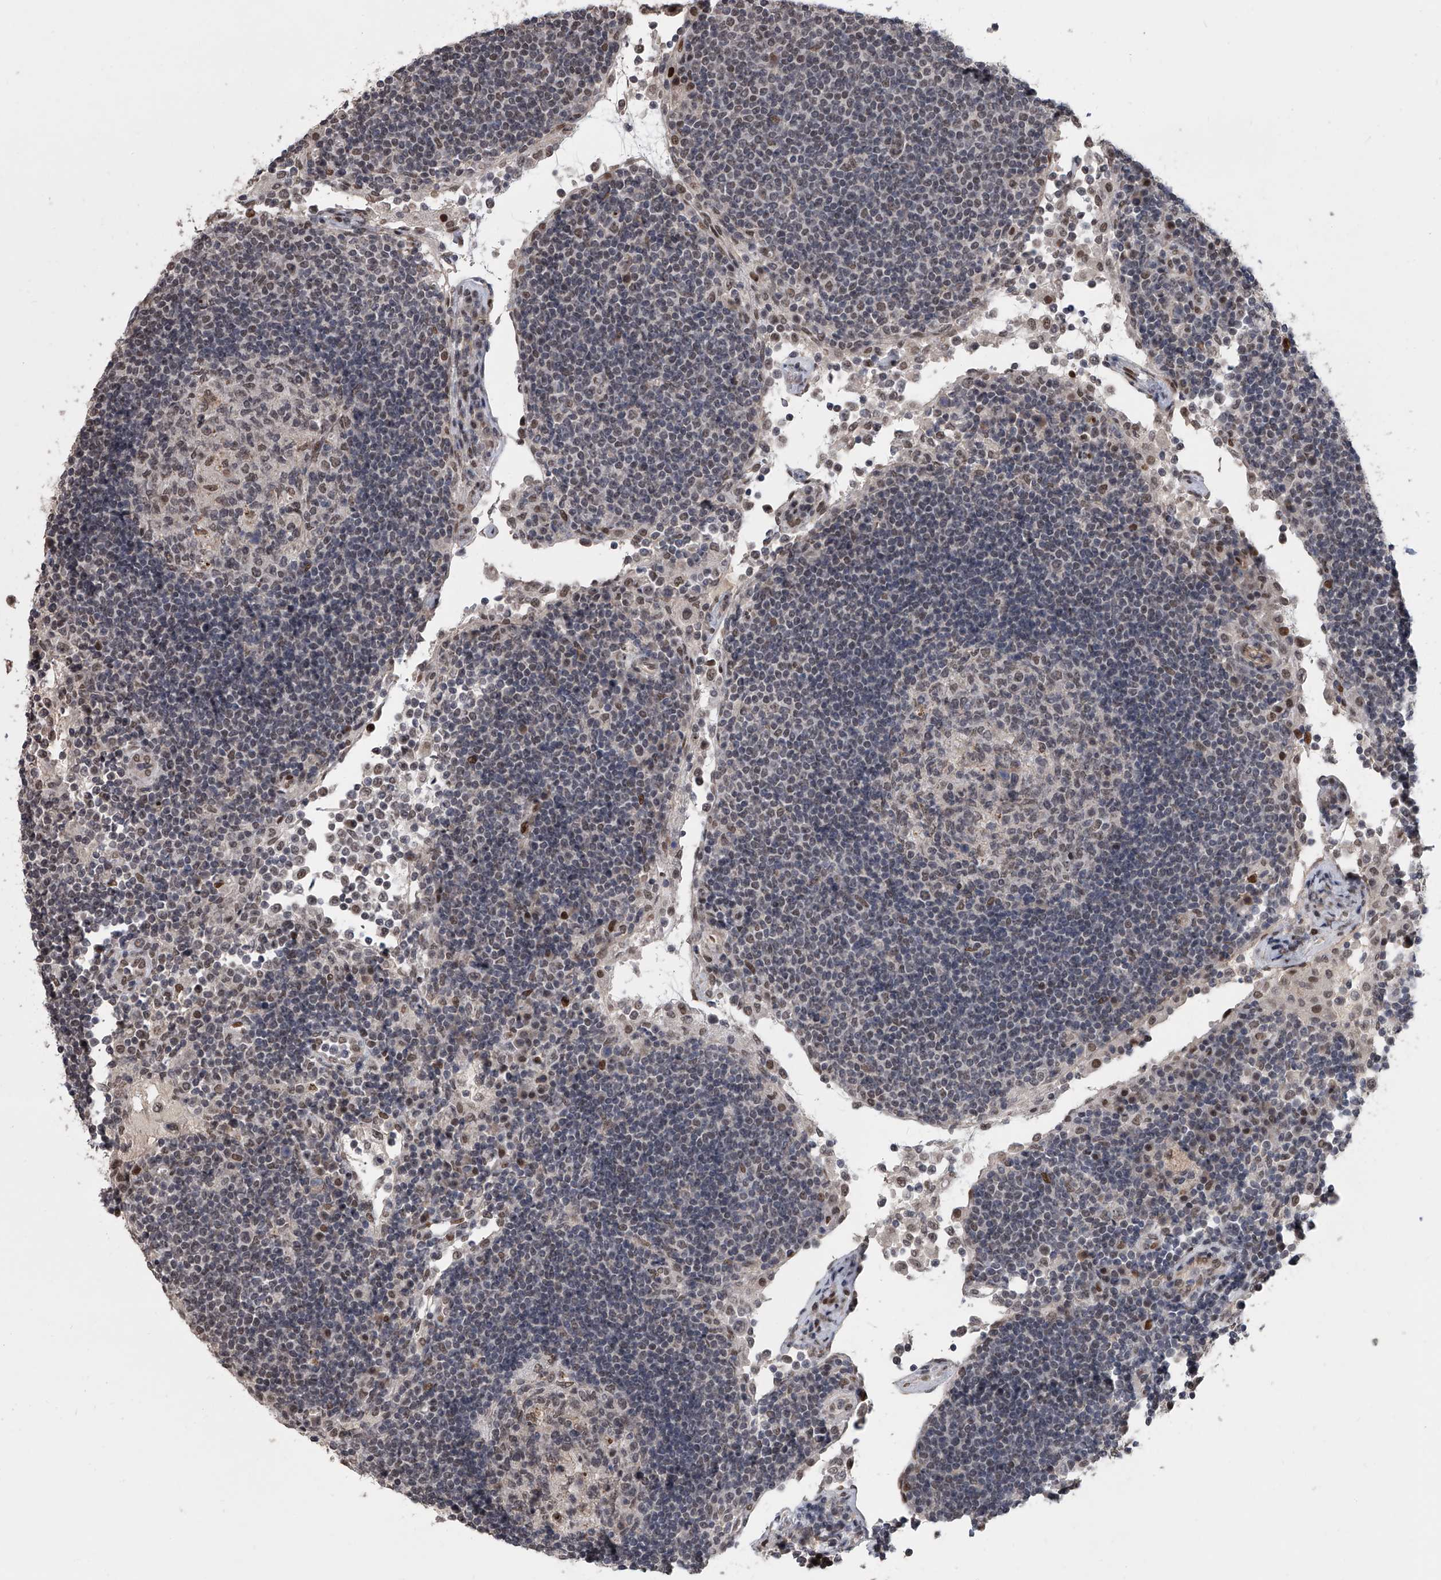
{"staining": {"intensity": "weak", "quantity": "<25%", "location": "nuclear"}, "tissue": "lymph node", "cell_type": "Germinal center cells", "image_type": "normal", "snomed": [{"axis": "morphology", "description": "Normal tissue, NOS"}, {"axis": "topography", "description": "Lymph node"}], "caption": "Unremarkable lymph node was stained to show a protein in brown. There is no significant staining in germinal center cells. Brightfield microscopy of IHC stained with DAB (3,3'-diaminobenzidine) (brown) and hematoxylin (blue), captured at high magnification.", "gene": "ZNF426", "patient": {"sex": "female", "age": 53}}